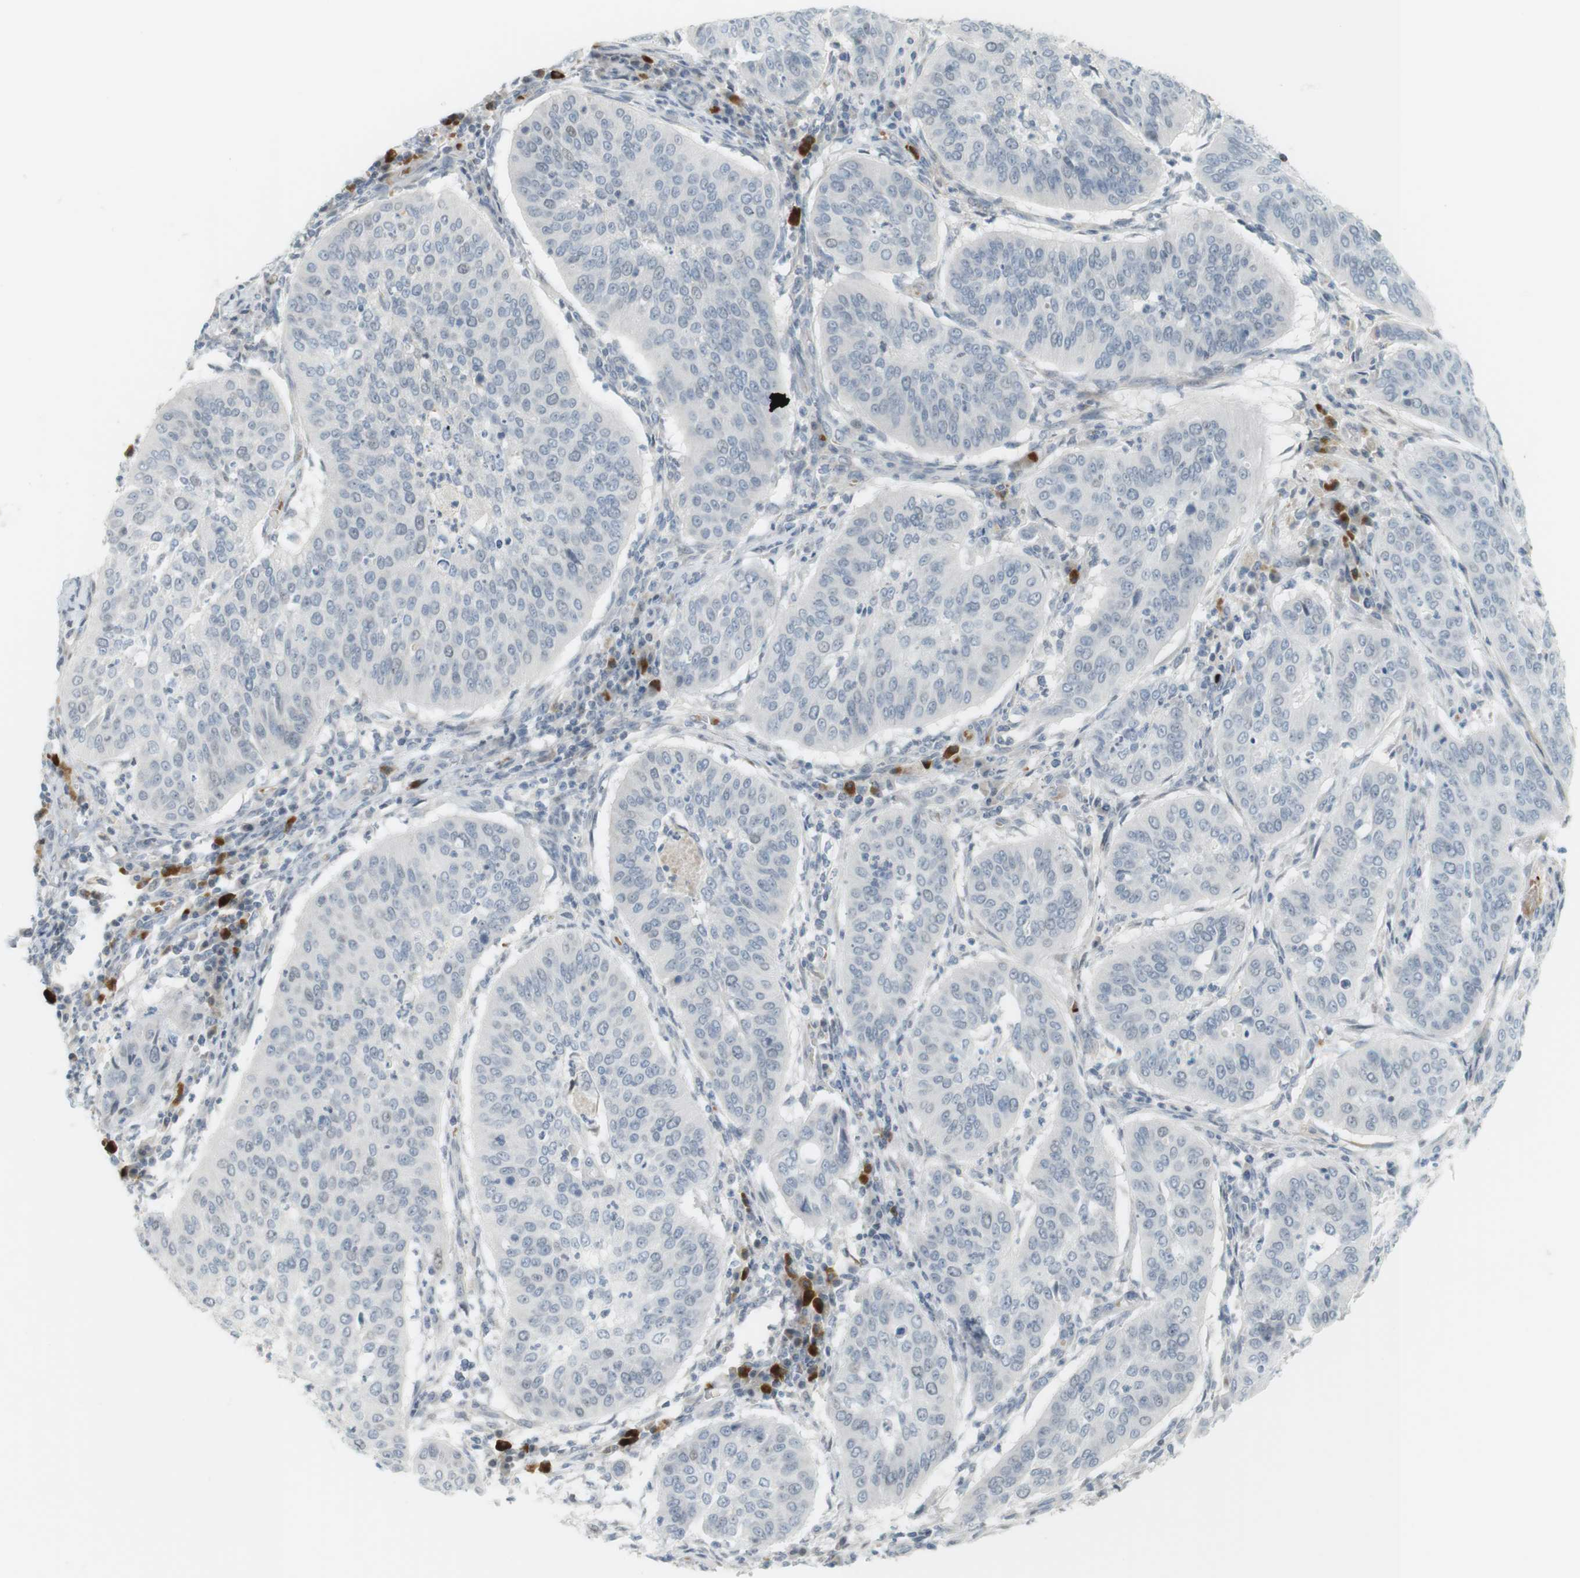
{"staining": {"intensity": "negative", "quantity": "none", "location": "none"}, "tissue": "cervical cancer", "cell_type": "Tumor cells", "image_type": "cancer", "snomed": [{"axis": "morphology", "description": "Normal tissue, NOS"}, {"axis": "morphology", "description": "Squamous cell carcinoma, NOS"}, {"axis": "topography", "description": "Cervix"}], "caption": "IHC photomicrograph of neoplastic tissue: human cervical squamous cell carcinoma stained with DAB shows no significant protein expression in tumor cells.", "gene": "DMC1", "patient": {"sex": "female", "age": 39}}